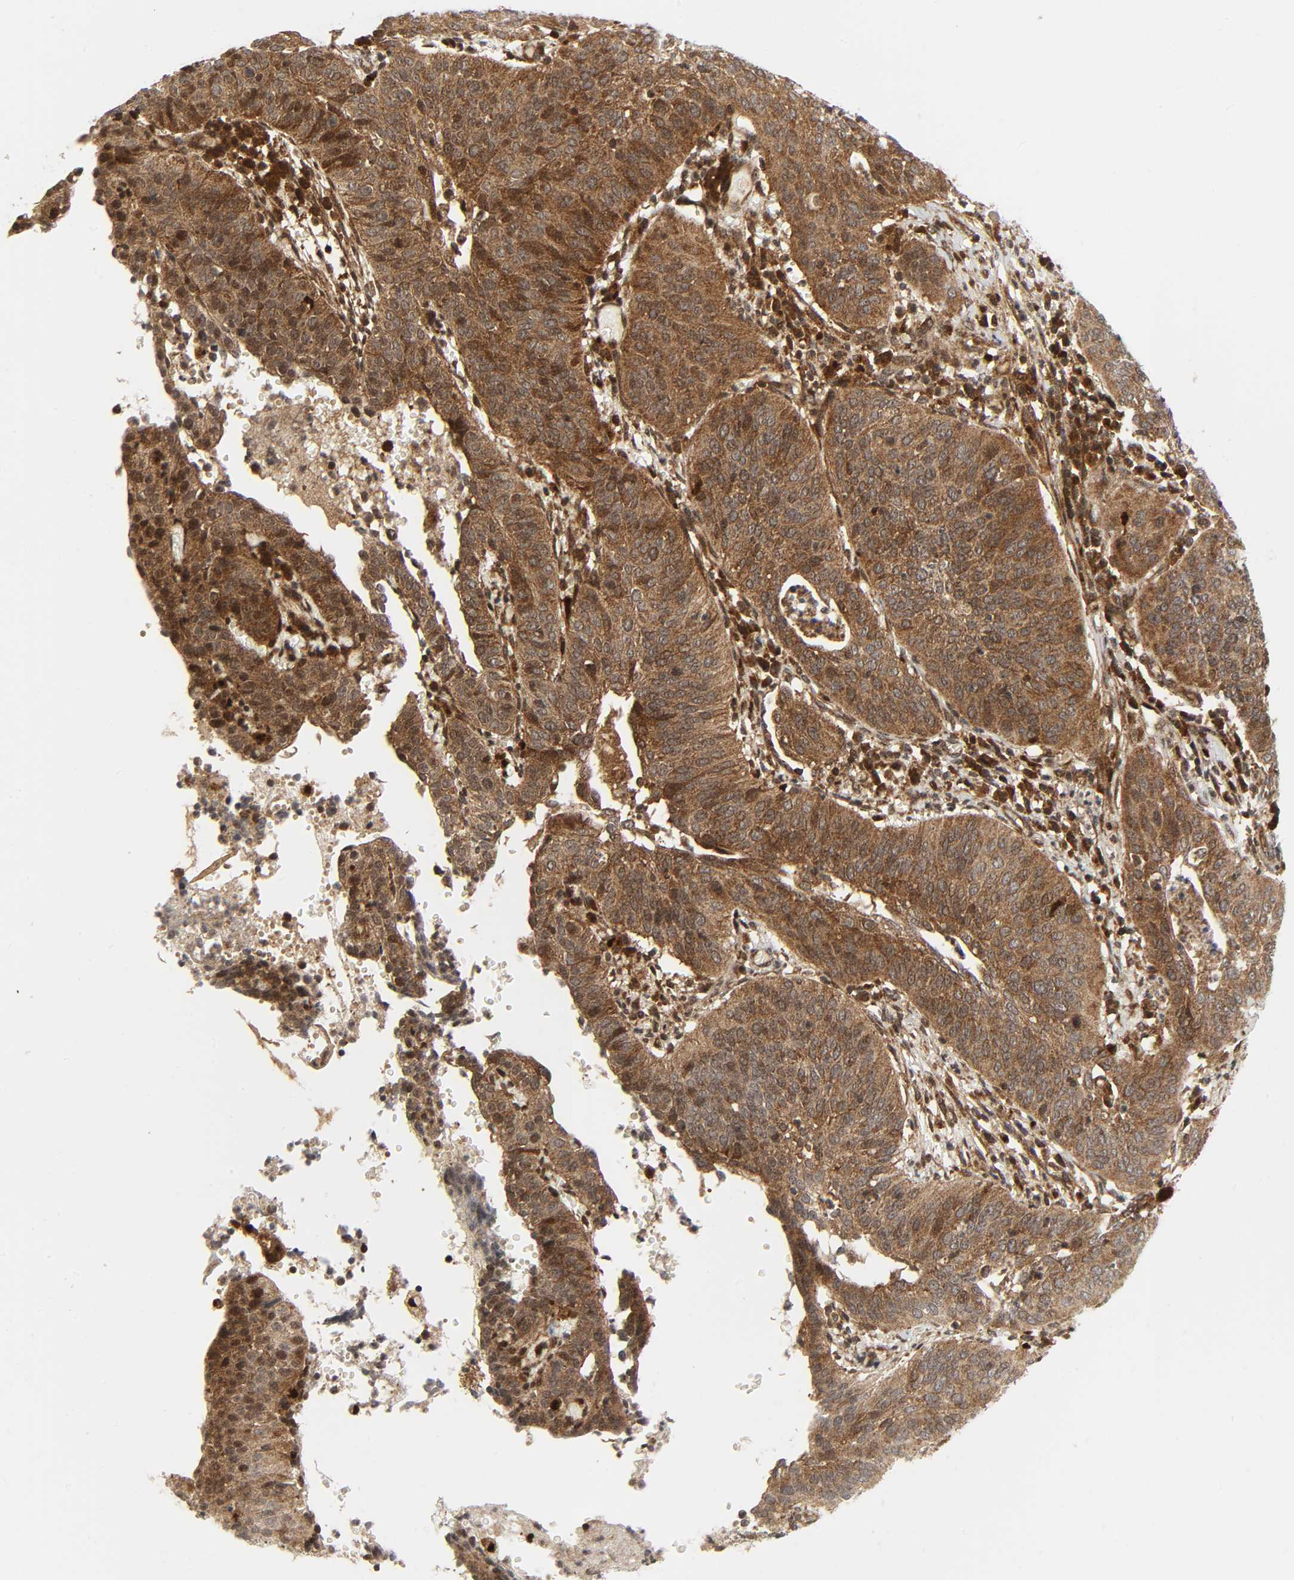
{"staining": {"intensity": "moderate", "quantity": ">75%", "location": "cytoplasmic/membranous"}, "tissue": "cervical cancer", "cell_type": "Tumor cells", "image_type": "cancer", "snomed": [{"axis": "morphology", "description": "Squamous cell carcinoma, NOS"}, {"axis": "topography", "description": "Cervix"}], "caption": "Approximately >75% of tumor cells in human squamous cell carcinoma (cervical) display moderate cytoplasmic/membranous protein positivity as visualized by brown immunohistochemical staining.", "gene": "CHUK", "patient": {"sex": "female", "age": 39}}